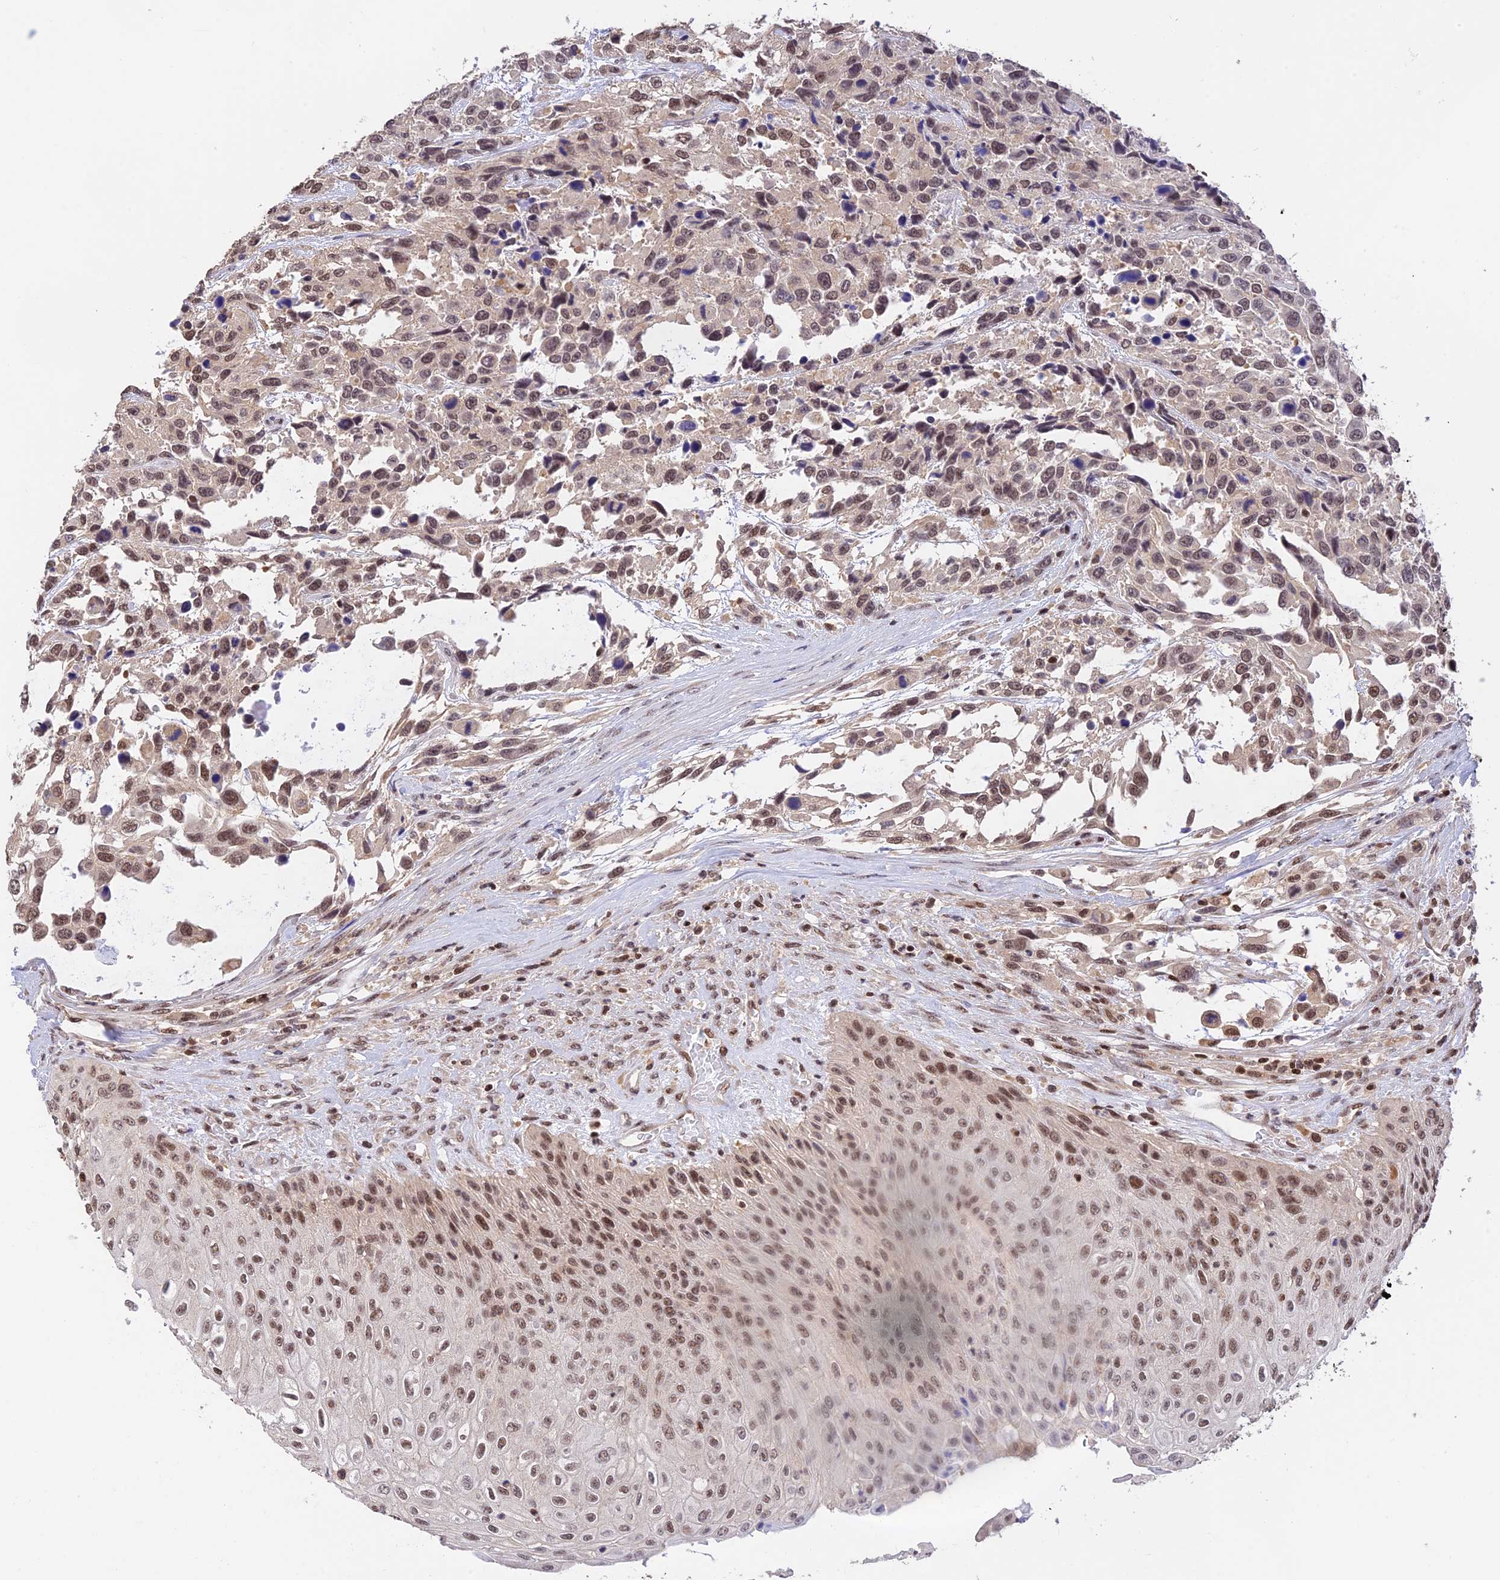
{"staining": {"intensity": "moderate", "quantity": ">75%", "location": "nuclear"}, "tissue": "urothelial cancer", "cell_type": "Tumor cells", "image_type": "cancer", "snomed": [{"axis": "morphology", "description": "Urothelial carcinoma, High grade"}, {"axis": "topography", "description": "Urinary bladder"}], "caption": "Urothelial cancer was stained to show a protein in brown. There is medium levels of moderate nuclear expression in about >75% of tumor cells.", "gene": "THAP11", "patient": {"sex": "female", "age": 70}}